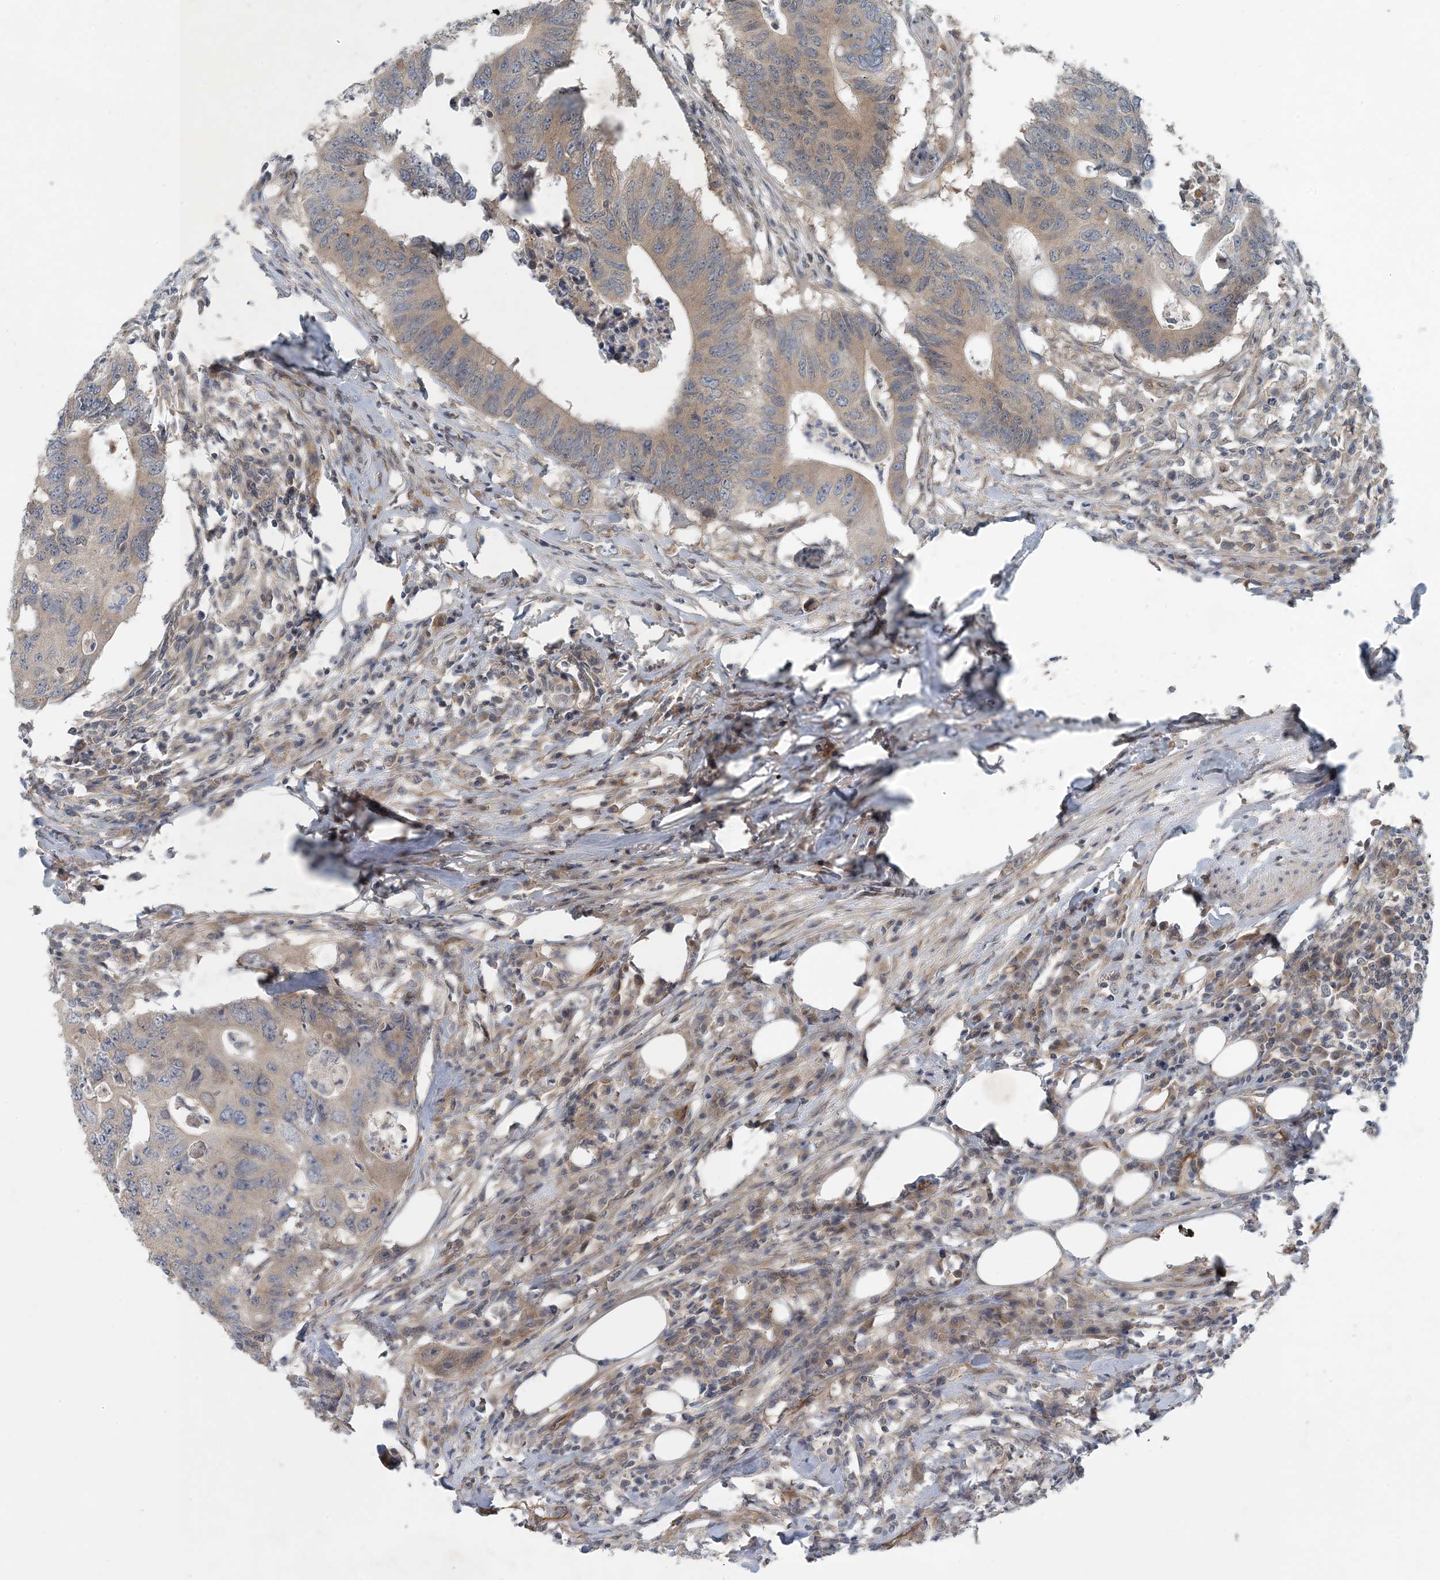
{"staining": {"intensity": "weak", "quantity": "25%-75%", "location": "cytoplasmic/membranous"}, "tissue": "colorectal cancer", "cell_type": "Tumor cells", "image_type": "cancer", "snomed": [{"axis": "morphology", "description": "Adenocarcinoma, NOS"}, {"axis": "topography", "description": "Colon"}], "caption": "Colorectal cancer stained with DAB (3,3'-diaminobenzidine) immunohistochemistry shows low levels of weak cytoplasmic/membranous positivity in approximately 25%-75% of tumor cells.", "gene": "HIKESHI", "patient": {"sex": "male", "age": 71}}